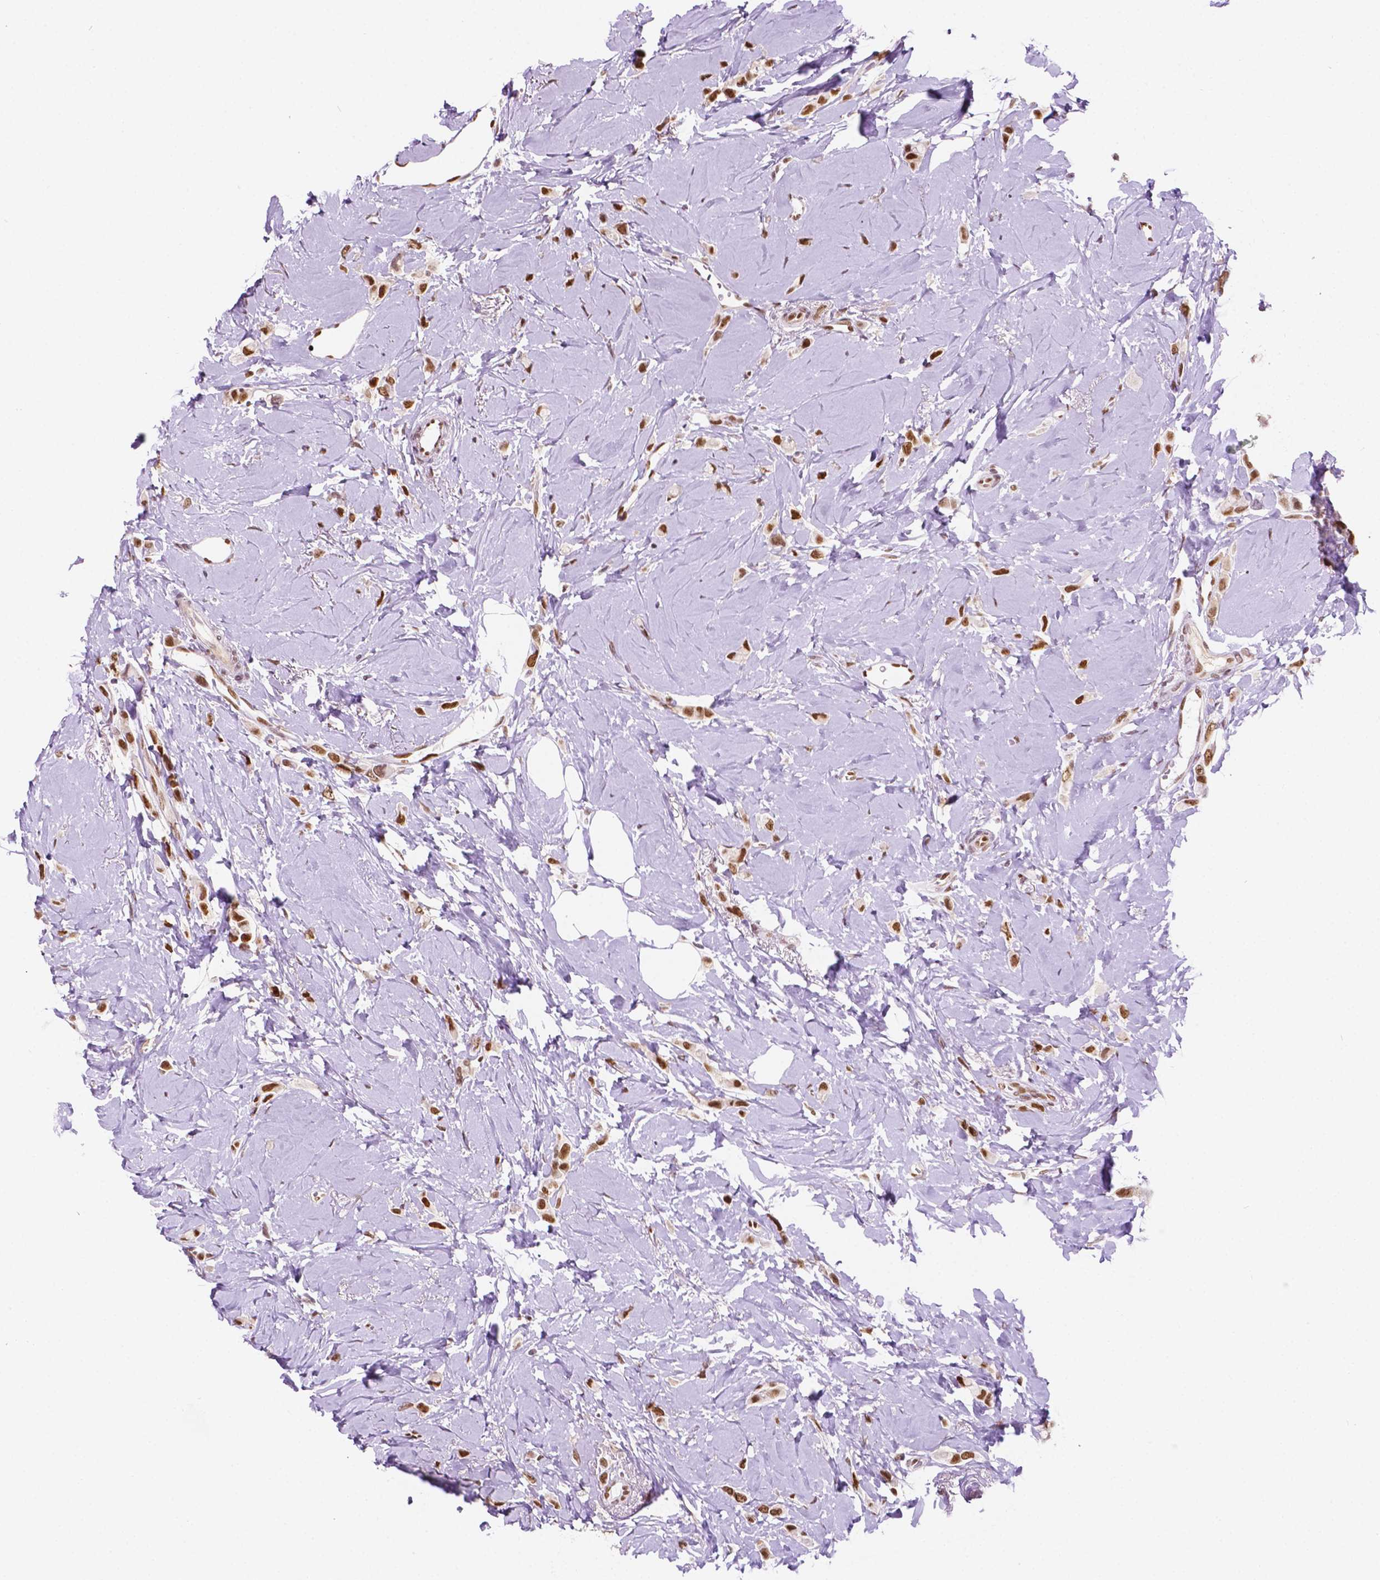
{"staining": {"intensity": "moderate", "quantity": ">75%", "location": "nuclear"}, "tissue": "breast cancer", "cell_type": "Tumor cells", "image_type": "cancer", "snomed": [{"axis": "morphology", "description": "Lobular carcinoma"}, {"axis": "topography", "description": "Breast"}], "caption": "This micrograph exhibits lobular carcinoma (breast) stained with immunohistochemistry to label a protein in brown. The nuclear of tumor cells show moderate positivity for the protein. Nuclei are counter-stained blue.", "gene": "ERF", "patient": {"sex": "female", "age": 66}}